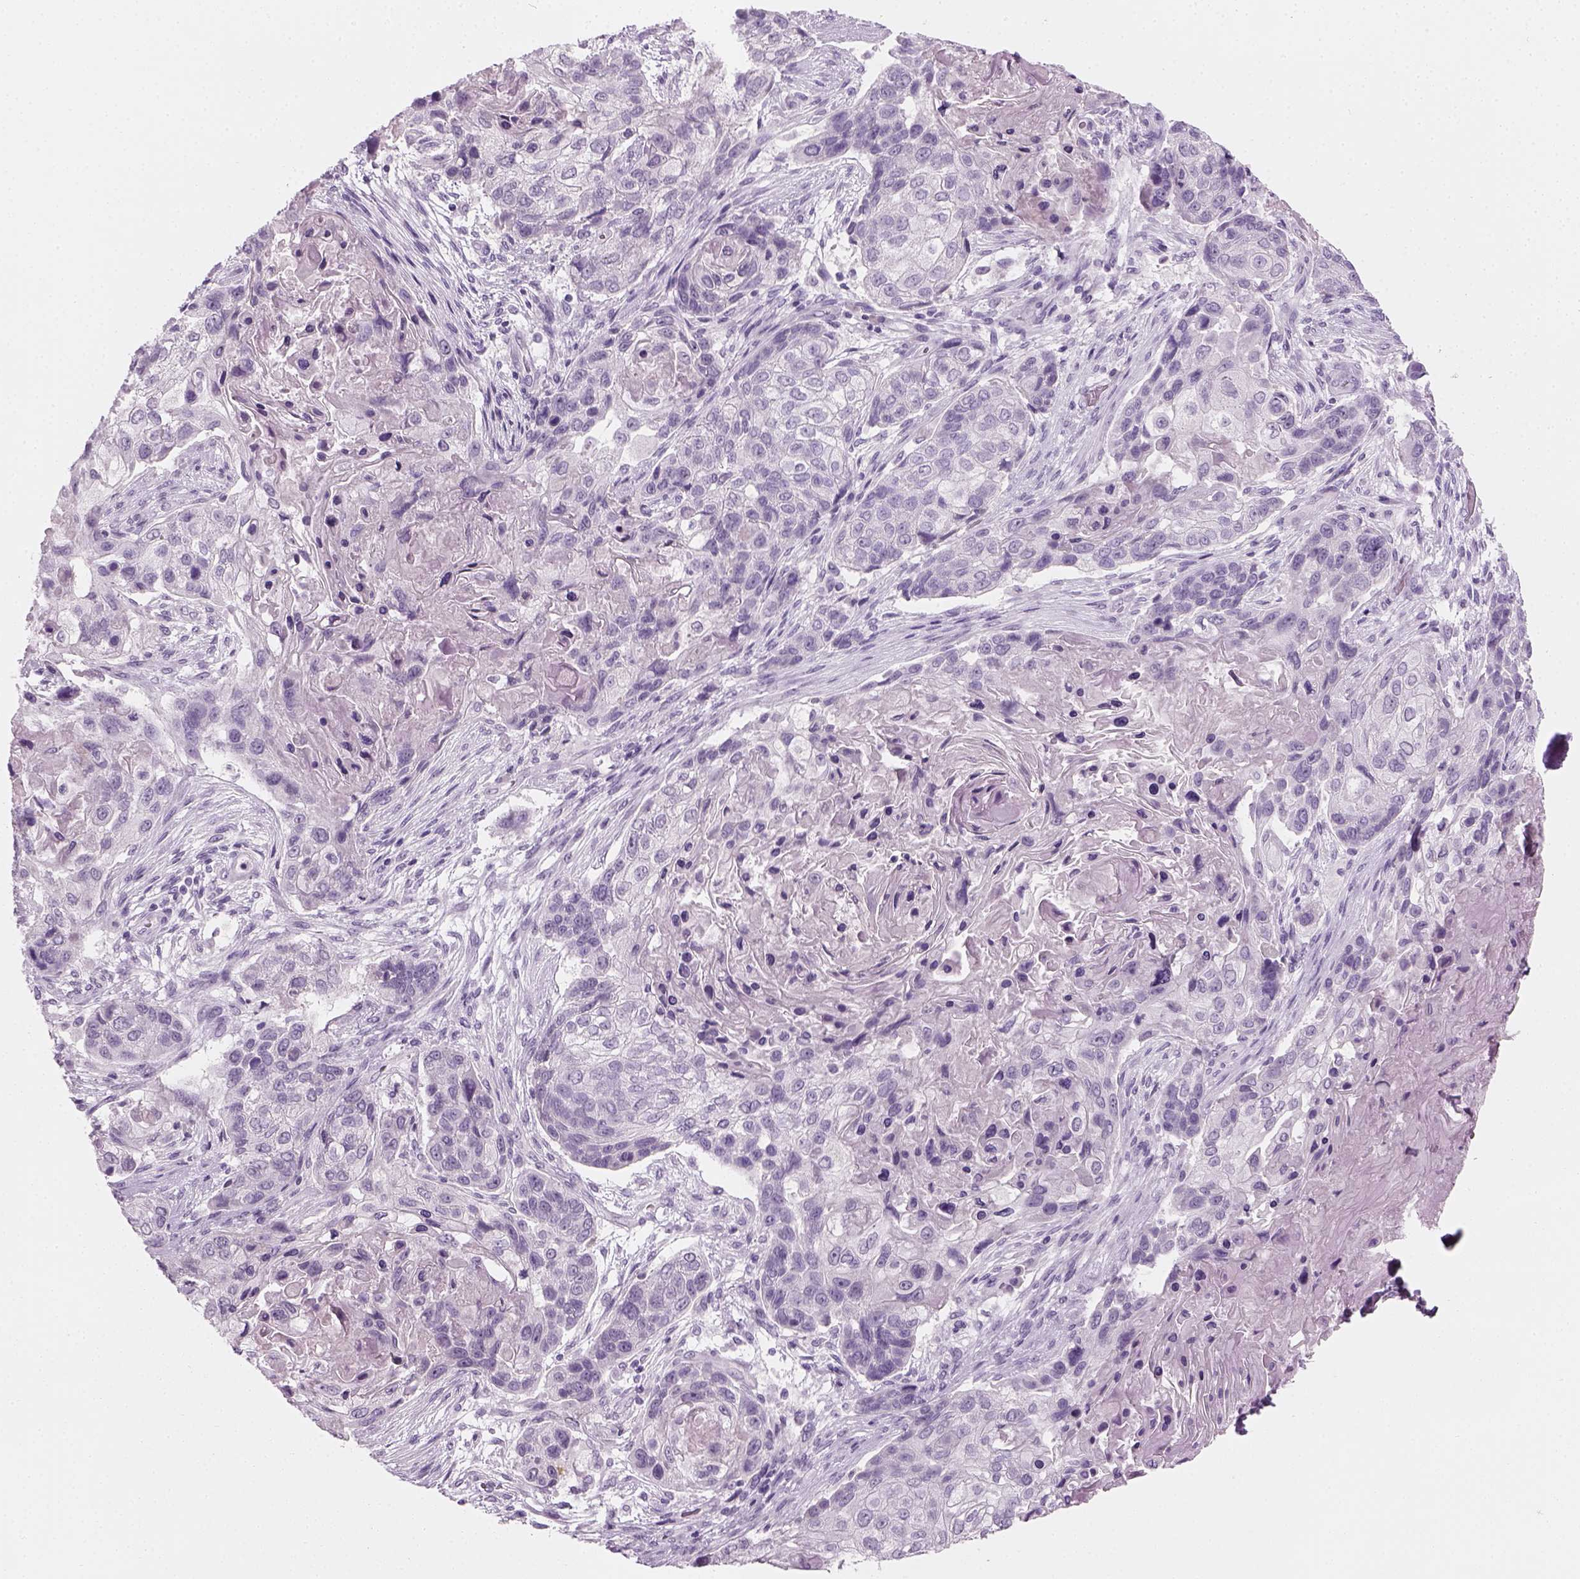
{"staining": {"intensity": "negative", "quantity": "none", "location": "none"}, "tissue": "lung cancer", "cell_type": "Tumor cells", "image_type": "cancer", "snomed": [{"axis": "morphology", "description": "Squamous cell carcinoma, NOS"}, {"axis": "topography", "description": "Lung"}], "caption": "High power microscopy histopathology image of an immunohistochemistry (IHC) image of lung cancer, revealing no significant expression in tumor cells.", "gene": "TH", "patient": {"sex": "male", "age": 69}}